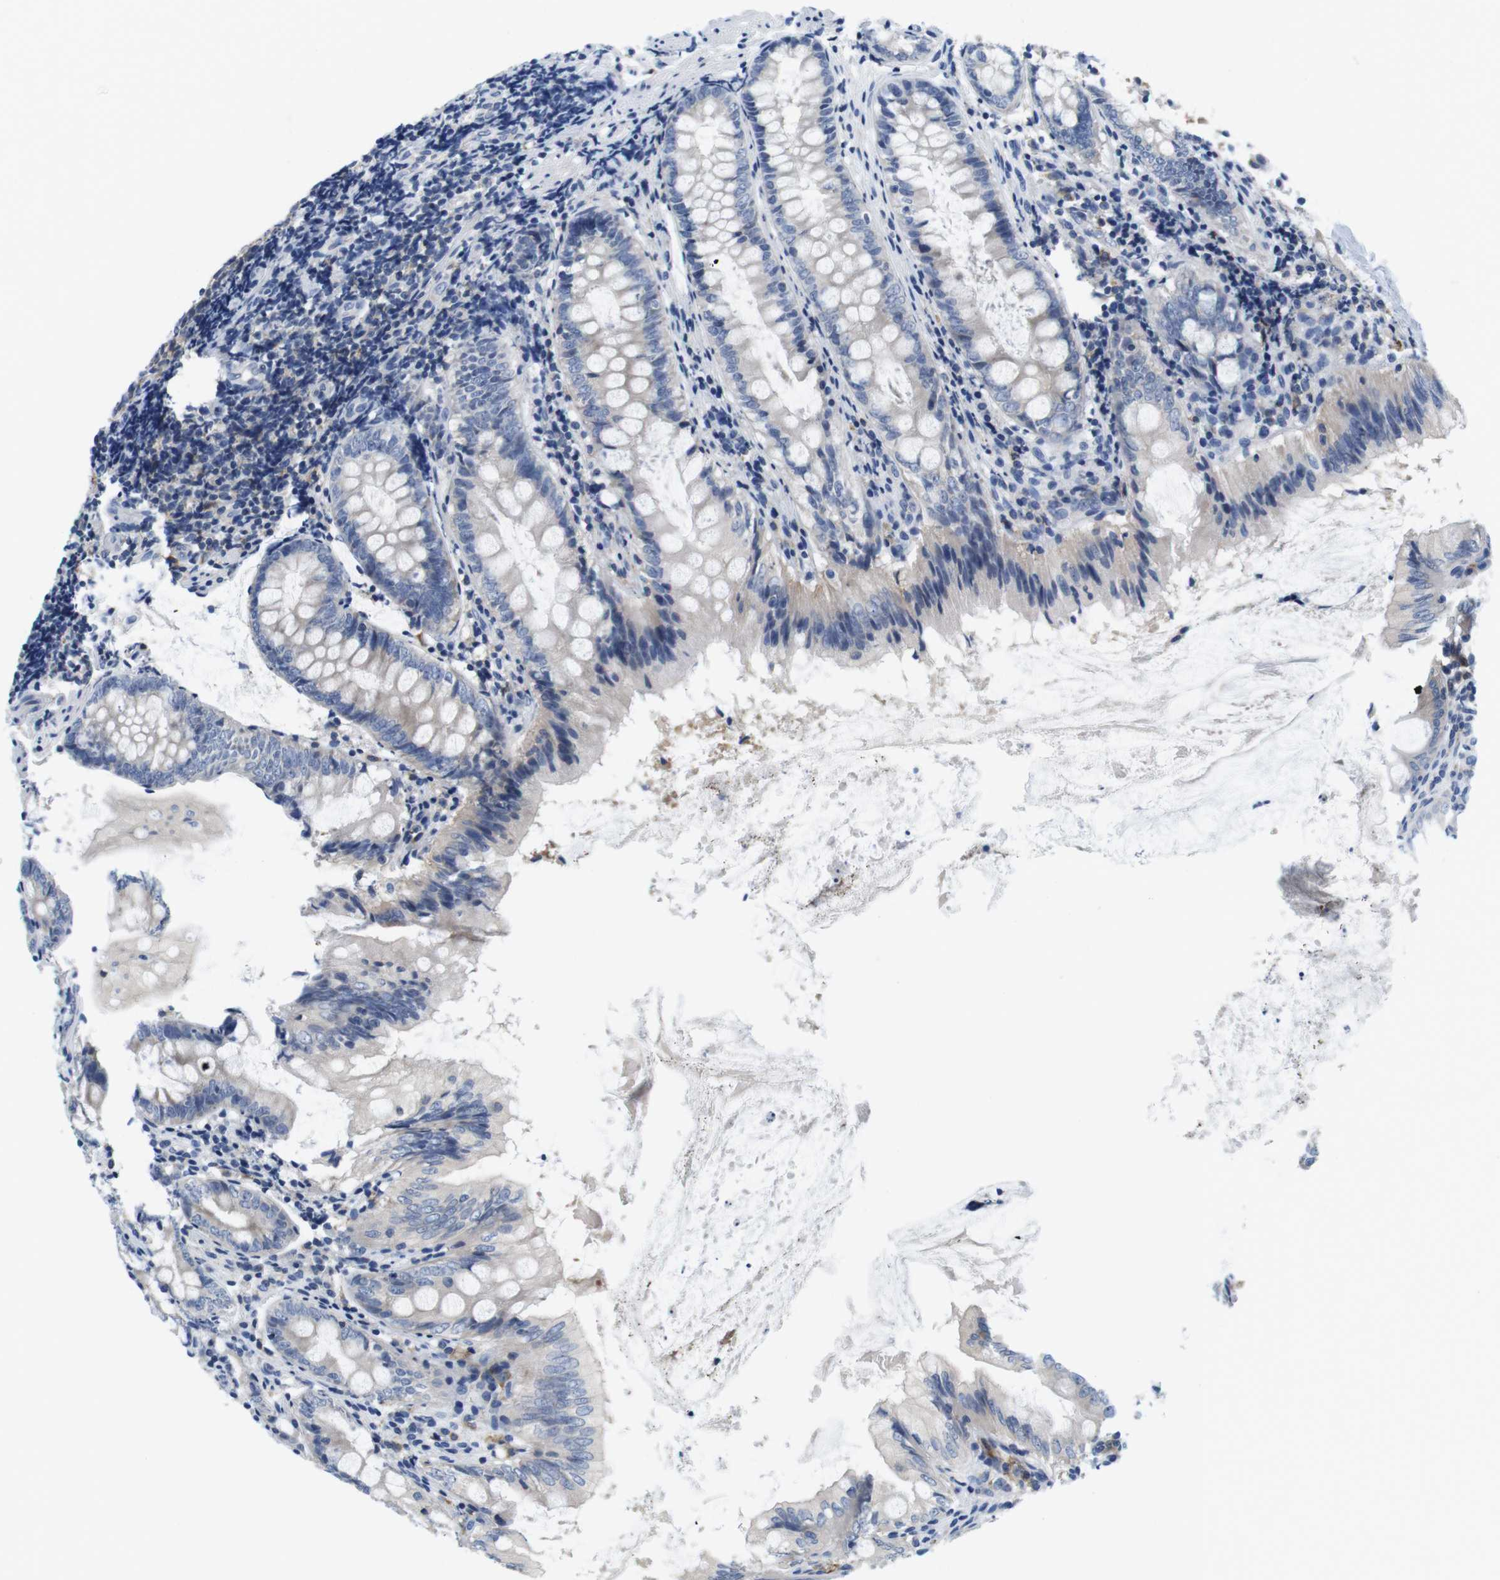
{"staining": {"intensity": "weak", "quantity": "25%-75%", "location": "cytoplasmic/membranous"}, "tissue": "appendix", "cell_type": "Glandular cells", "image_type": "normal", "snomed": [{"axis": "morphology", "description": "Normal tissue, NOS"}, {"axis": "topography", "description": "Appendix"}], "caption": "IHC histopathology image of normal appendix stained for a protein (brown), which exhibits low levels of weak cytoplasmic/membranous expression in about 25%-75% of glandular cells.", "gene": "CNGA2", "patient": {"sex": "female", "age": 77}}